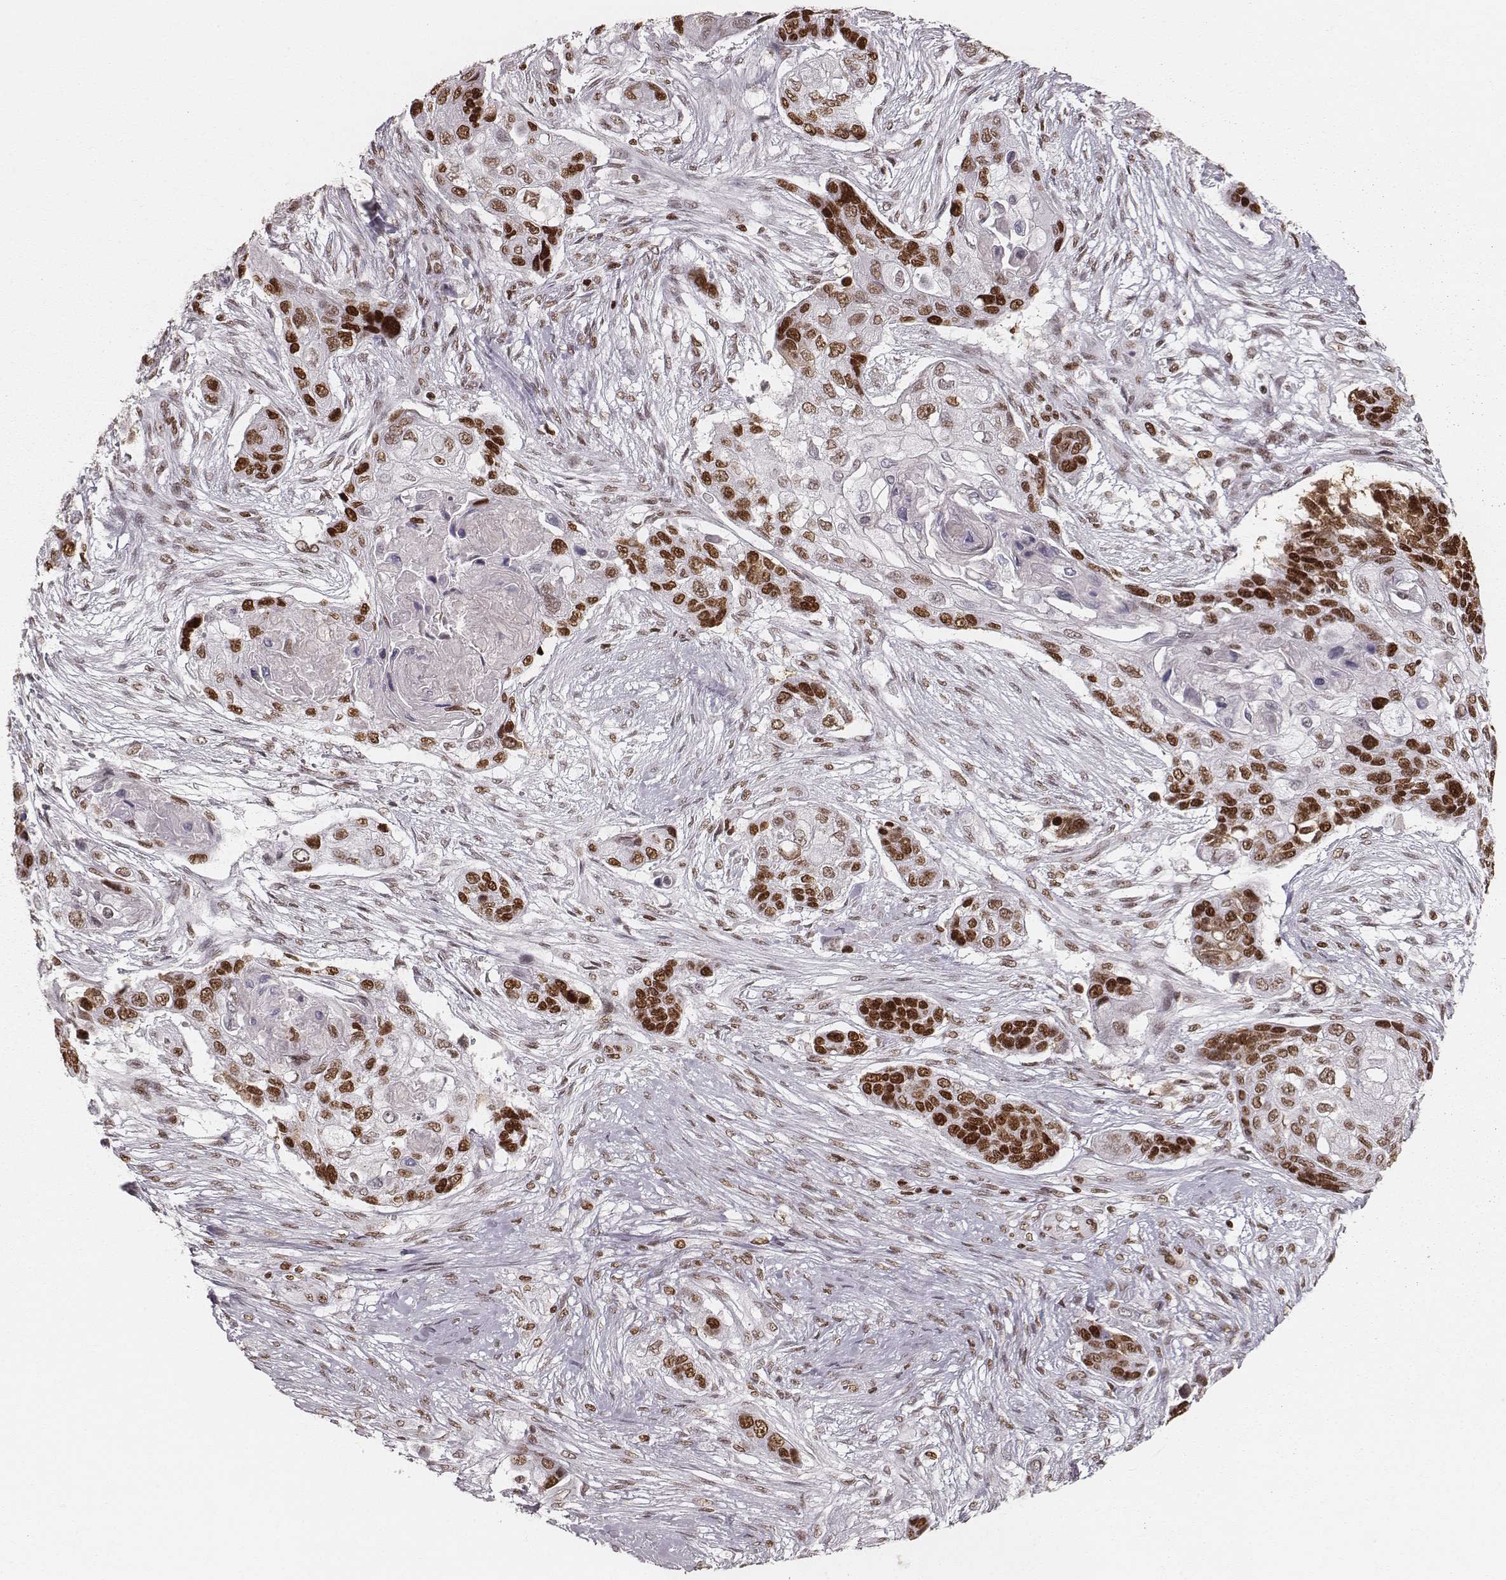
{"staining": {"intensity": "strong", "quantity": ">75%", "location": "nuclear"}, "tissue": "lung cancer", "cell_type": "Tumor cells", "image_type": "cancer", "snomed": [{"axis": "morphology", "description": "Squamous cell carcinoma, NOS"}, {"axis": "topography", "description": "Lung"}], "caption": "Protein staining by immunohistochemistry displays strong nuclear positivity in approximately >75% of tumor cells in squamous cell carcinoma (lung).", "gene": "PARP1", "patient": {"sex": "male", "age": 69}}